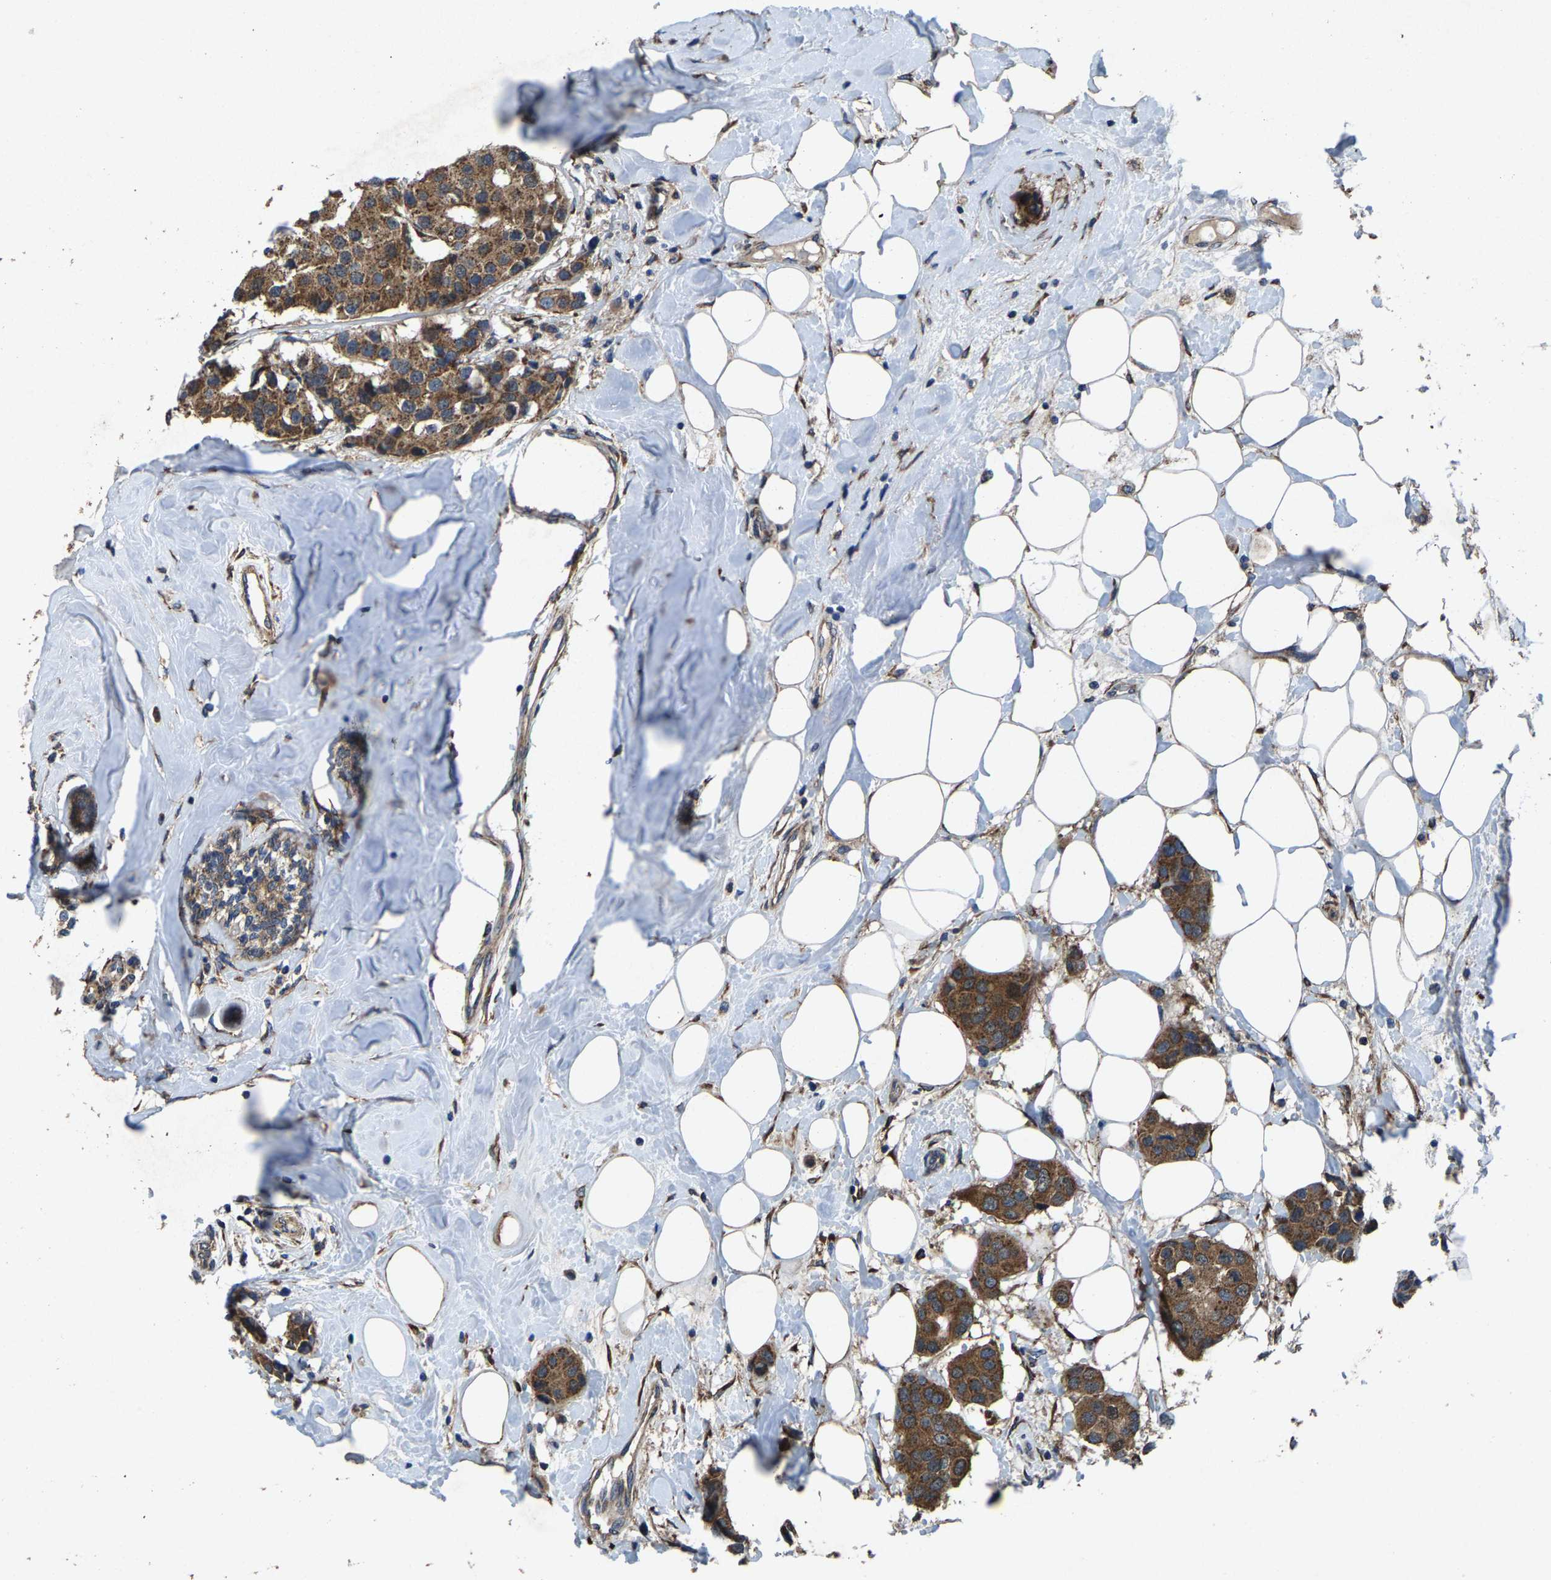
{"staining": {"intensity": "moderate", "quantity": ">75%", "location": "cytoplasmic/membranous"}, "tissue": "breast cancer", "cell_type": "Tumor cells", "image_type": "cancer", "snomed": [{"axis": "morphology", "description": "Normal tissue, NOS"}, {"axis": "morphology", "description": "Duct carcinoma"}, {"axis": "topography", "description": "Breast"}], "caption": "Protein analysis of infiltrating ductal carcinoma (breast) tissue shows moderate cytoplasmic/membranous expression in about >75% of tumor cells. The staining was performed using DAB (3,3'-diaminobenzidine) to visualize the protein expression in brown, while the nuclei were stained in blue with hematoxylin (Magnification: 20x).", "gene": "PDP1", "patient": {"sex": "female", "age": 39}}